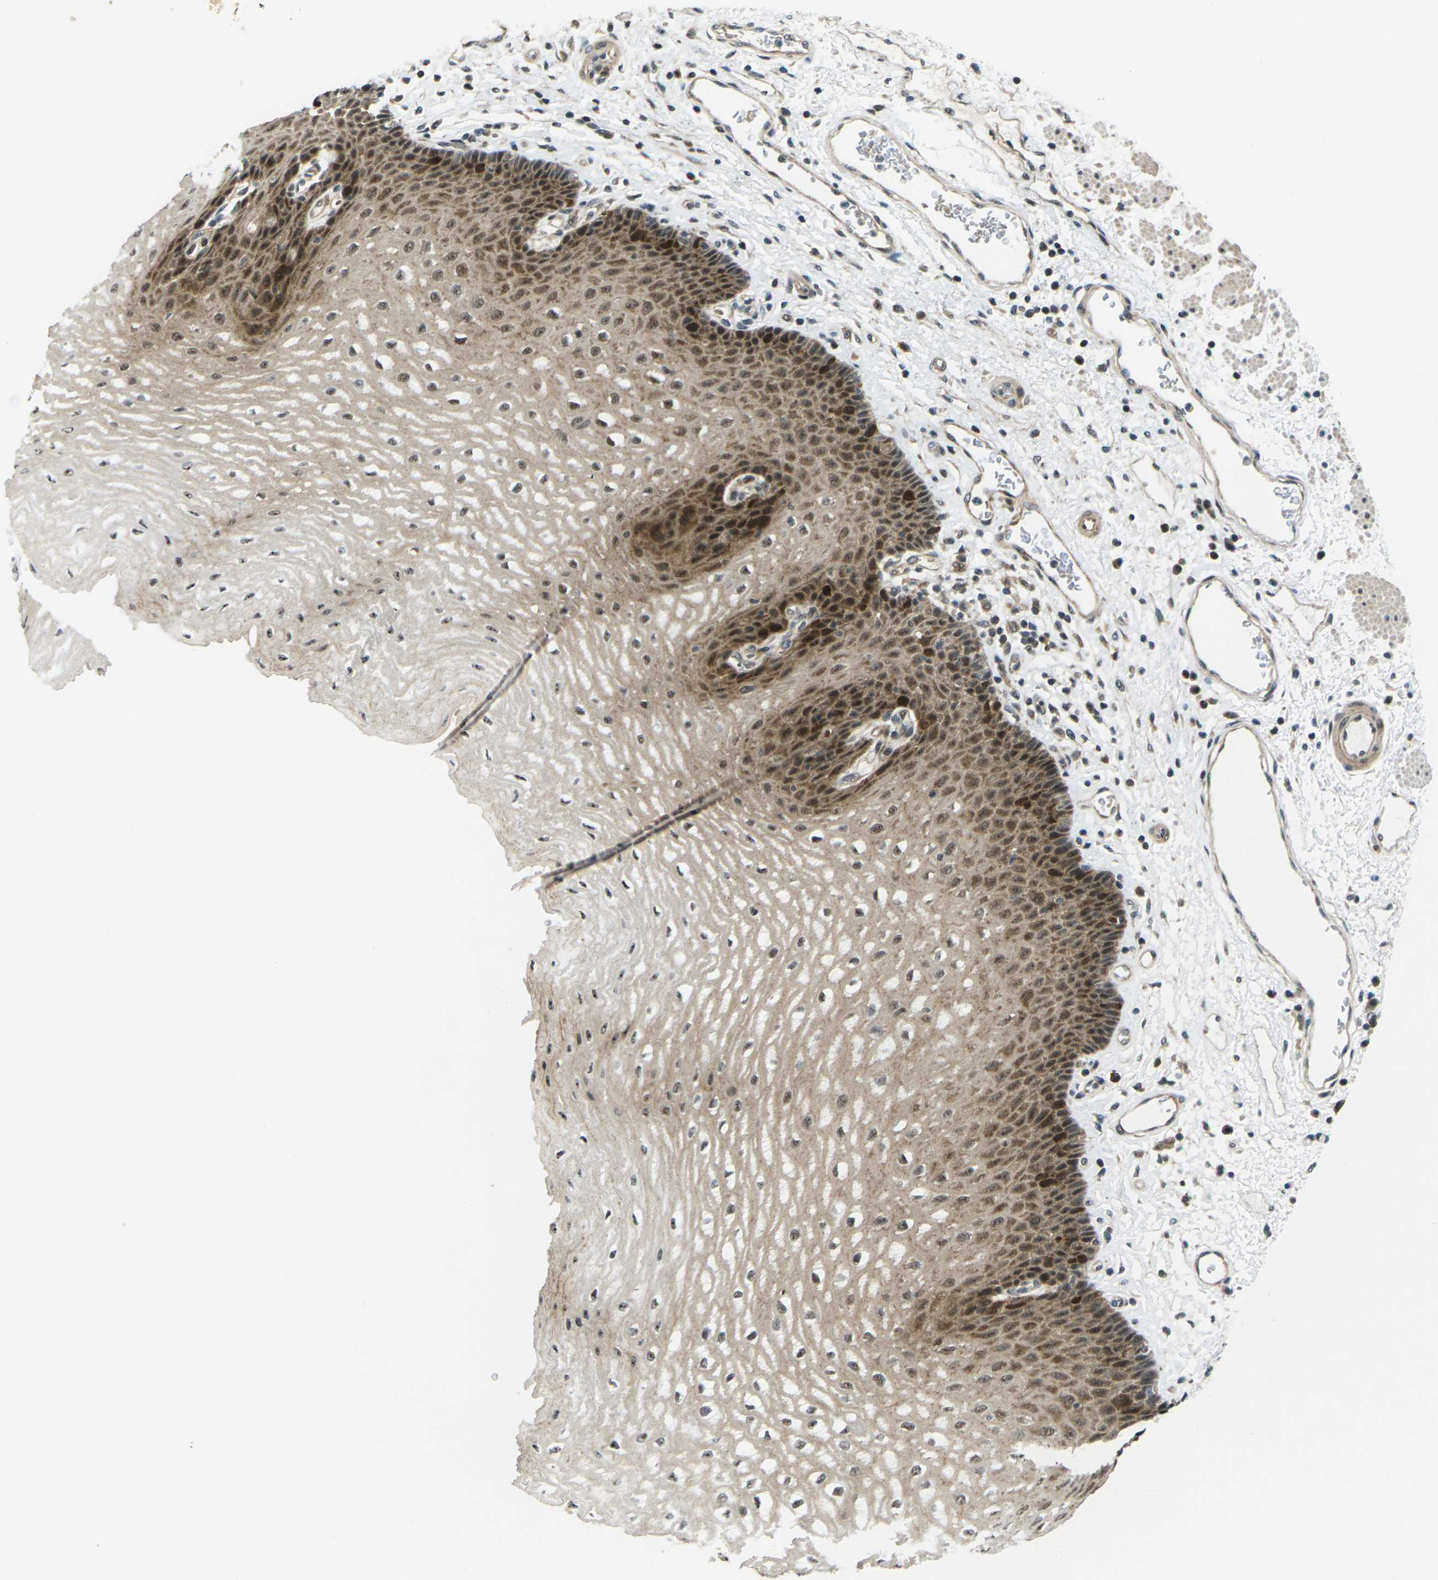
{"staining": {"intensity": "moderate", "quantity": ">75%", "location": "cytoplasmic/membranous,nuclear"}, "tissue": "esophagus", "cell_type": "Squamous epithelial cells", "image_type": "normal", "snomed": [{"axis": "morphology", "description": "Normal tissue, NOS"}, {"axis": "topography", "description": "Esophagus"}], "caption": "Immunohistochemistry (IHC) (DAB (3,3'-diaminobenzidine)) staining of unremarkable human esophagus reveals moderate cytoplasmic/membranous,nuclear protein staining in about >75% of squamous epithelial cells. (brown staining indicates protein expression, while blue staining denotes nuclei).", "gene": "UBE2S", "patient": {"sex": "male", "age": 54}}